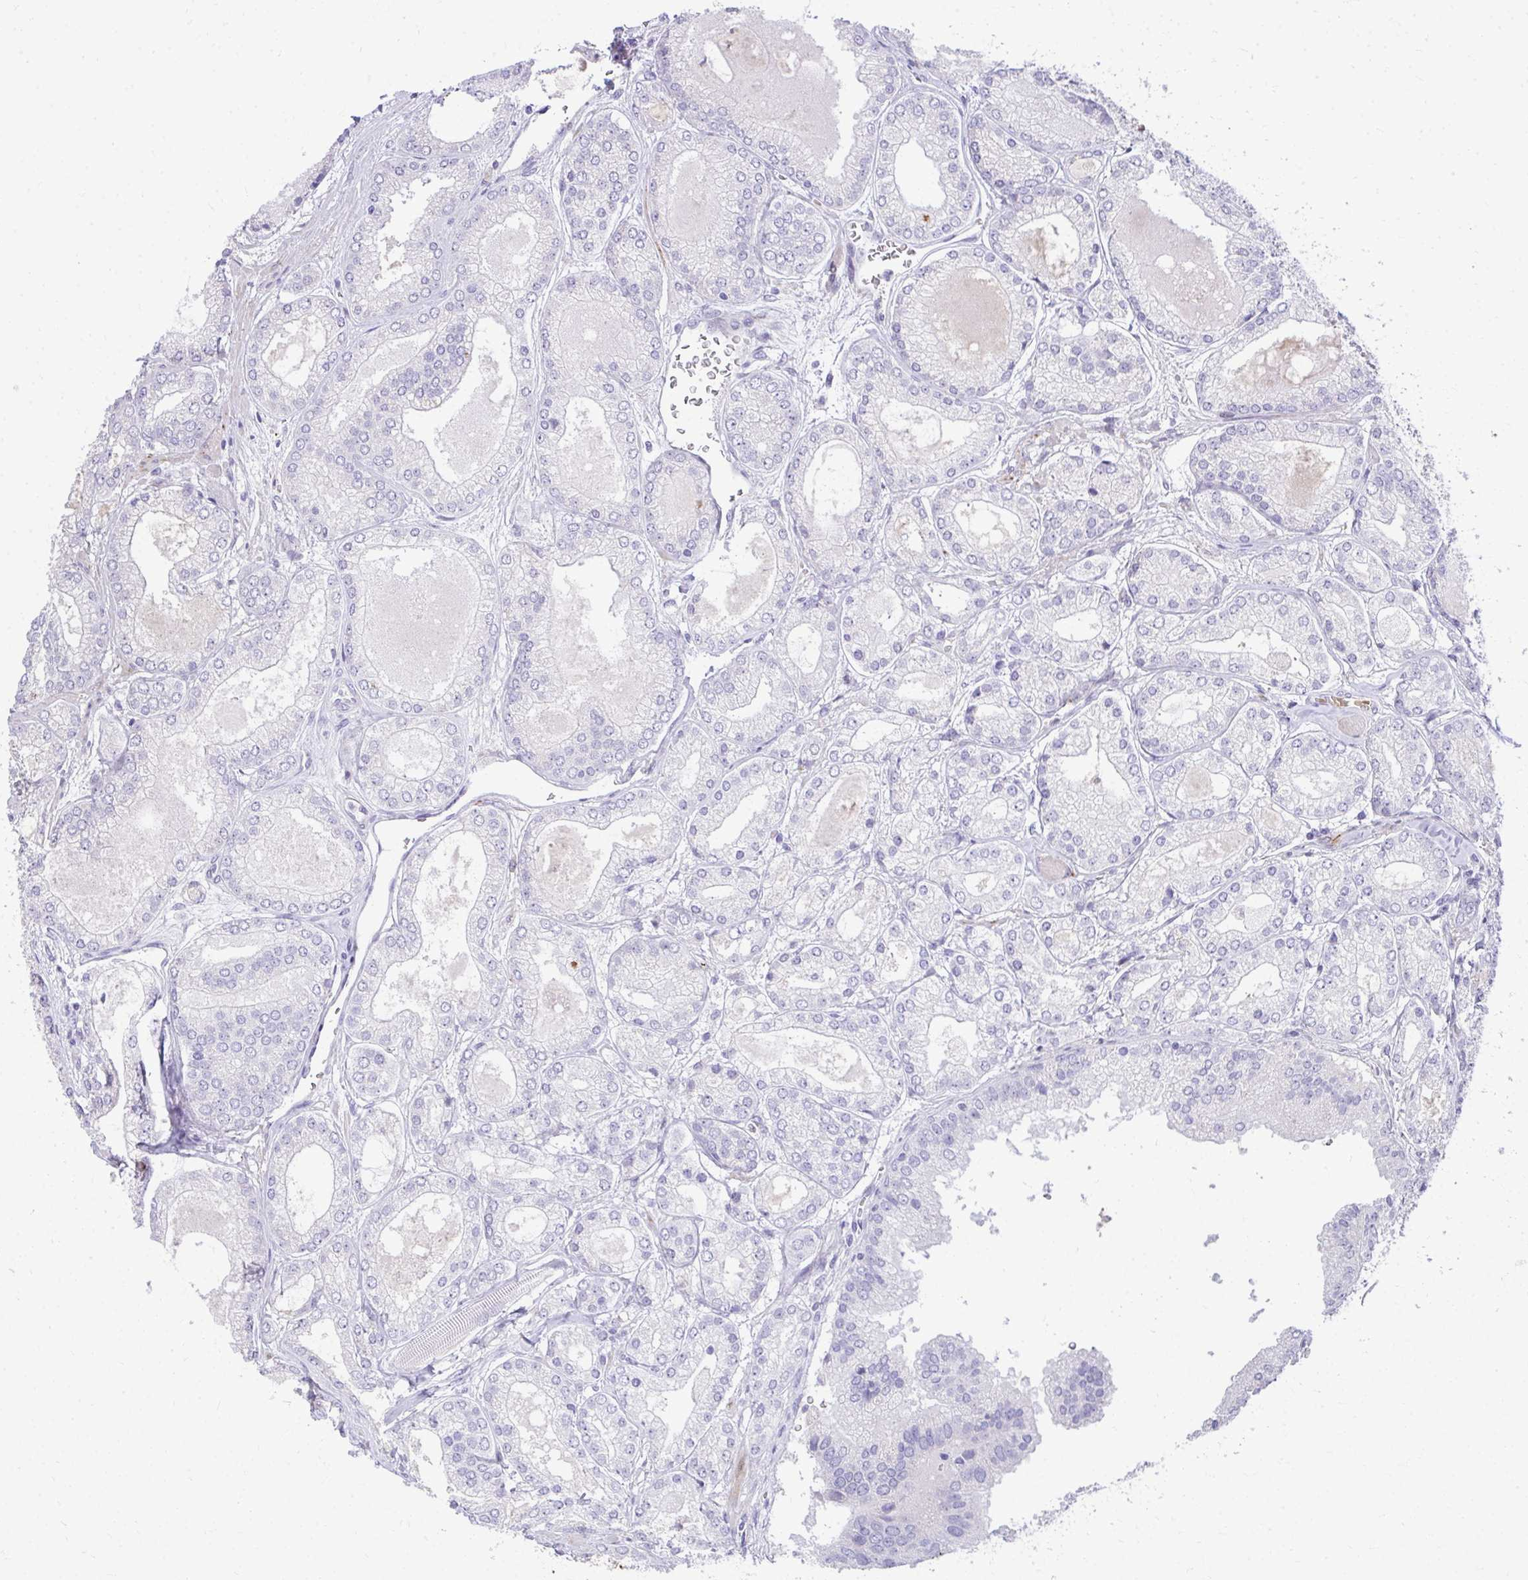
{"staining": {"intensity": "negative", "quantity": "none", "location": "none"}, "tissue": "prostate cancer", "cell_type": "Tumor cells", "image_type": "cancer", "snomed": [{"axis": "morphology", "description": "Adenocarcinoma, High grade"}, {"axis": "topography", "description": "Prostate"}], "caption": "This is a photomicrograph of IHC staining of adenocarcinoma (high-grade) (prostate), which shows no positivity in tumor cells.", "gene": "DLX4", "patient": {"sex": "male", "age": 67}}